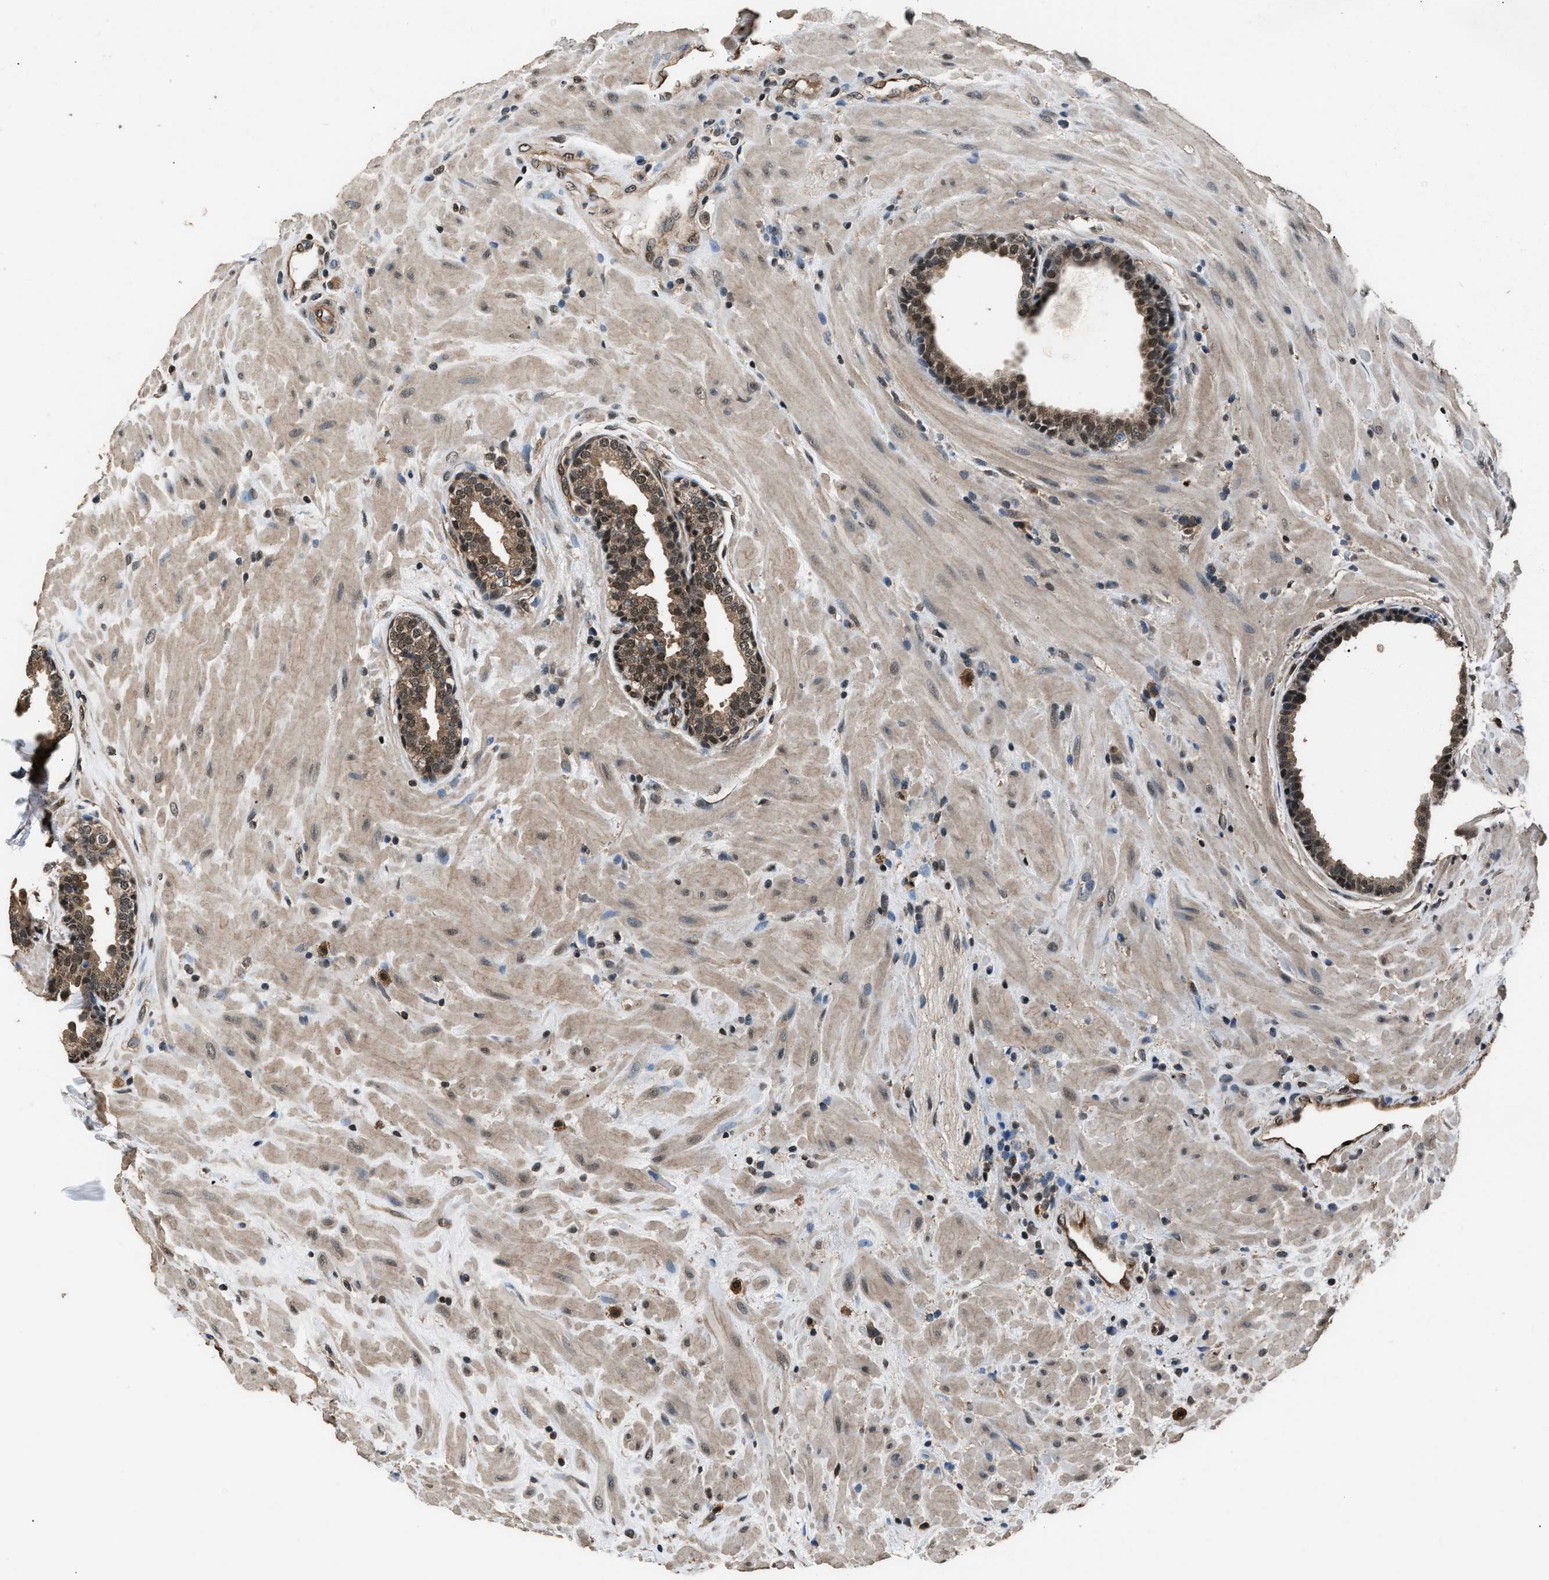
{"staining": {"intensity": "moderate", "quantity": ">75%", "location": "cytoplasmic/membranous,nuclear"}, "tissue": "prostate", "cell_type": "Glandular cells", "image_type": "normal", "snomed": [{"axis": "morphology", "description": "Normal tissue, NOS"}, {"axis": "topography", "description": "Prostate"}], "caption": "This photomicrograph reveals immunohistochemistry (IHC) staining of normal prostate, with medium moderate cytoplasmic/membranous,nuclear positivity in about >75% of glandular cells.", "gene": "DFFA", "patient": {"sex": "male", "age": 51}}